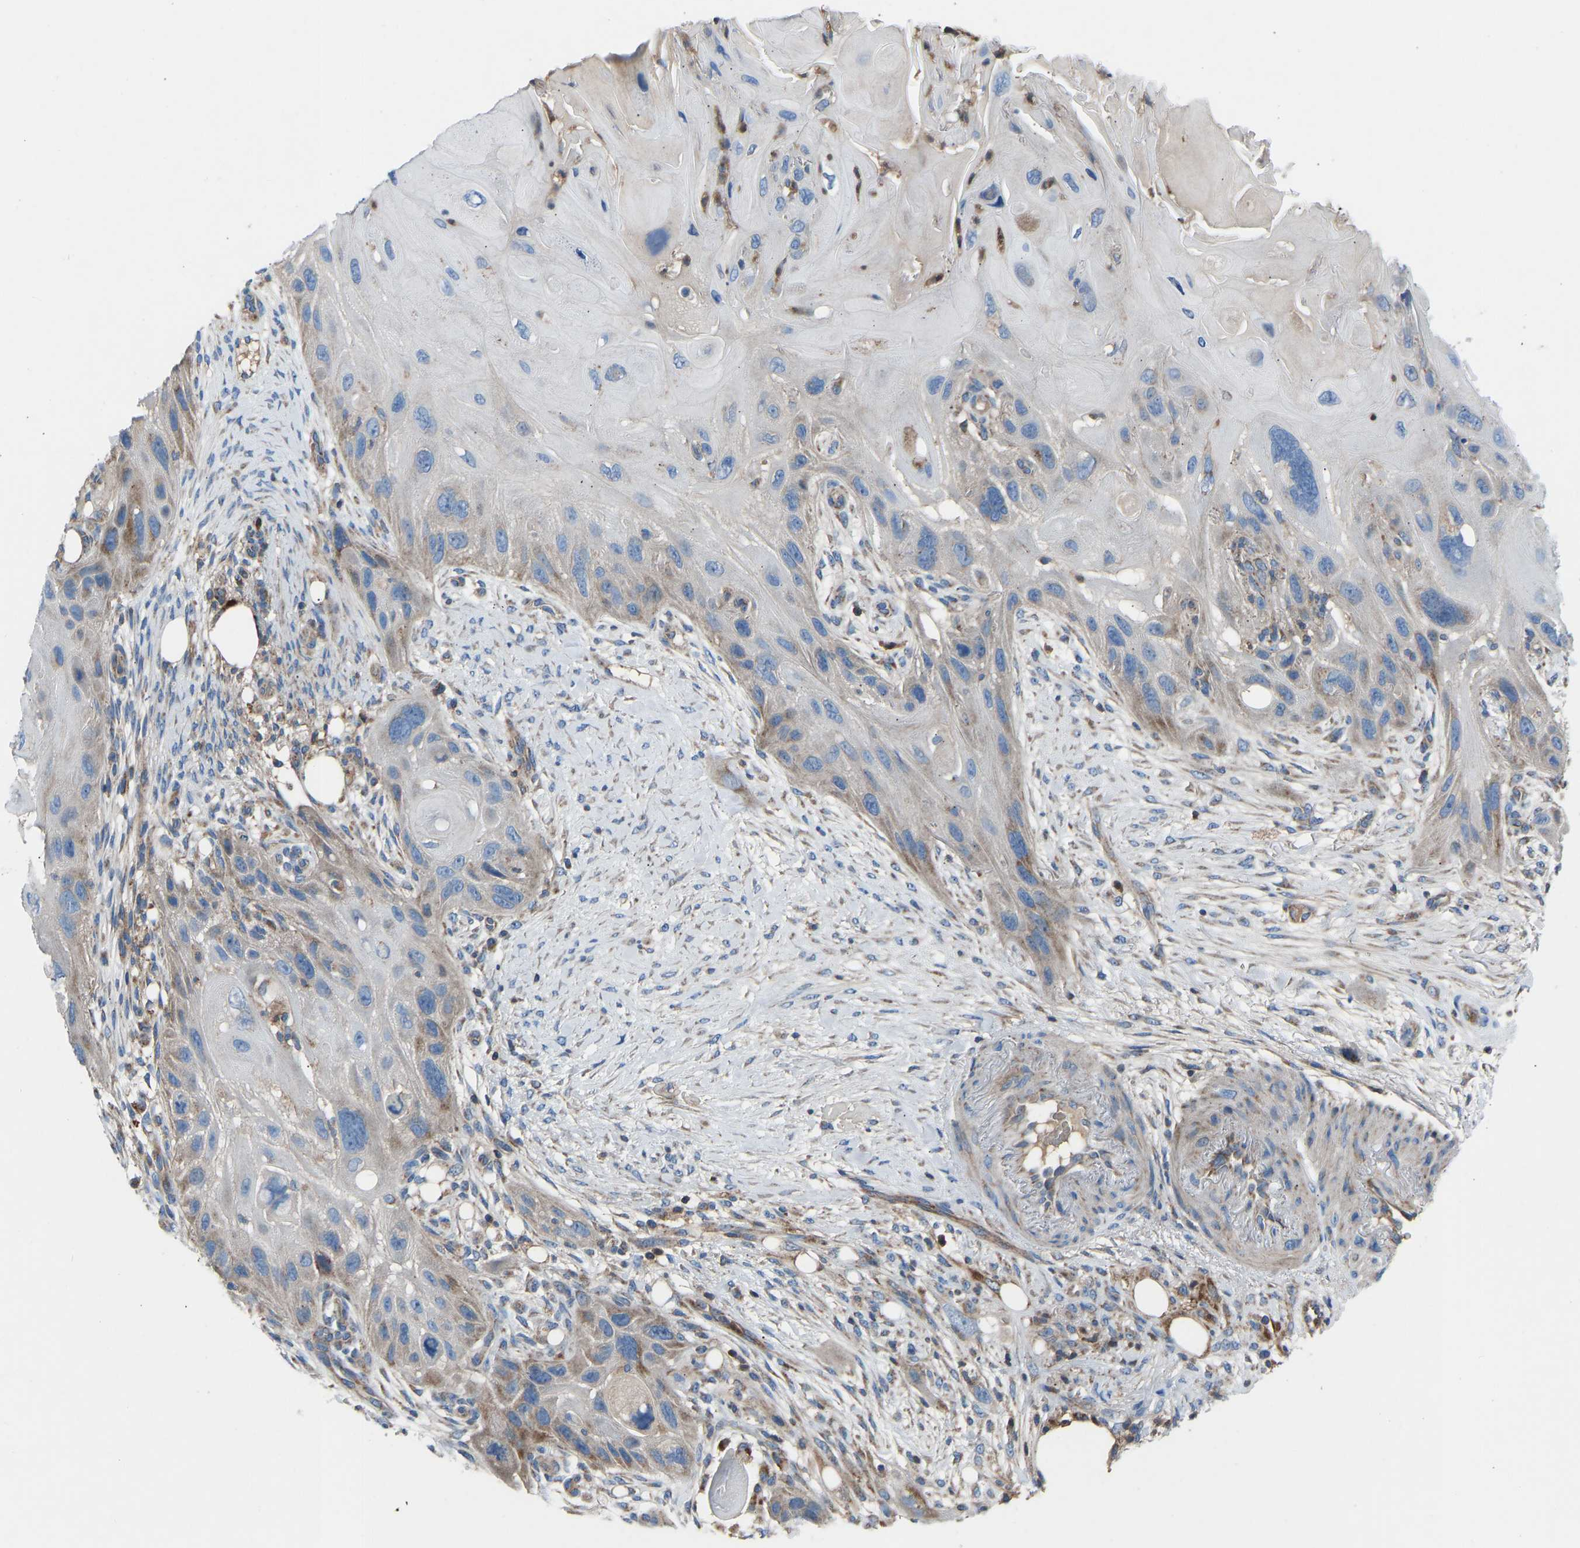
{"staining": {"intensity": "weak", "quantity": "<25%", "location": "cytoplasmic/membranous"}, "tissue": "skin cancer", "cell_type": "Tumor cells", "image_type": "cancer", "snomed": [{"axis": "morphology", "description": "Squamous cell carcinoma, NOS"}, {"axis": "topography", "description": "Skin"}], "caption": "Immunohistochemistry of human skin squamous cell carcinoma reveals no staining in tumor cells.", "gene": "GRK6", "patient": {"sex": "female", "age": 77}}